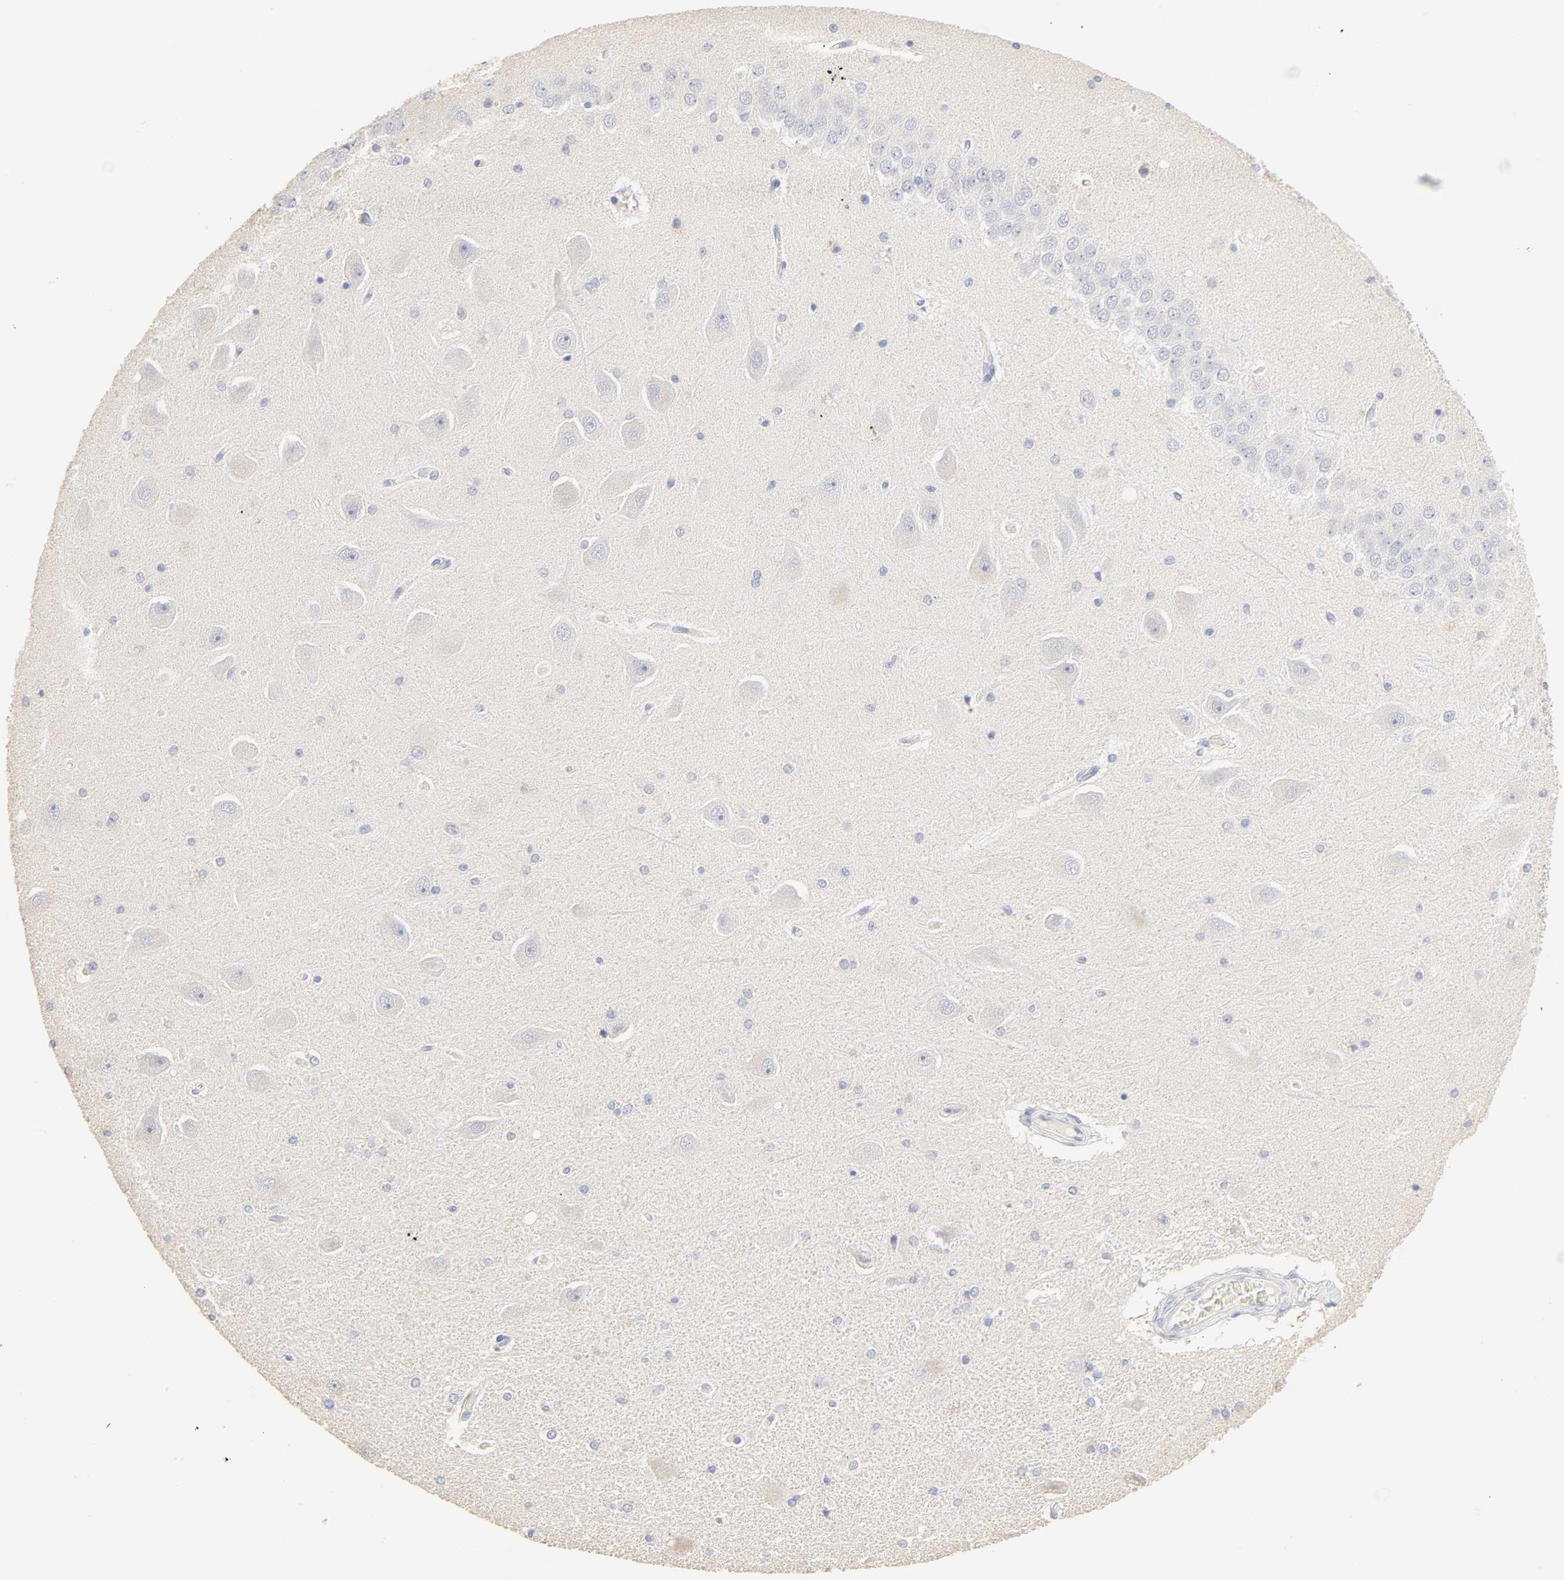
{"staining": {"intensity": "negative", "quantity": "none", "location": "none"}, "tissue": "hippocampus", "cell_type": "Glial cells", "image_type": "normal", "snomed": [{"axis": "morphology", "description": "Normal tissue, NOS"}, {"axis": "topography", "description": "Hippocampus"}], "caption": "Protein analysis of normal hippocampus exhibits no significant expression in glial cells. (DAB (3,3'-diaminobenzidine) immunohistochemistry, high magnification).", "gene": "FCGBP", "patient": {"sex": "female", "age": 54}}